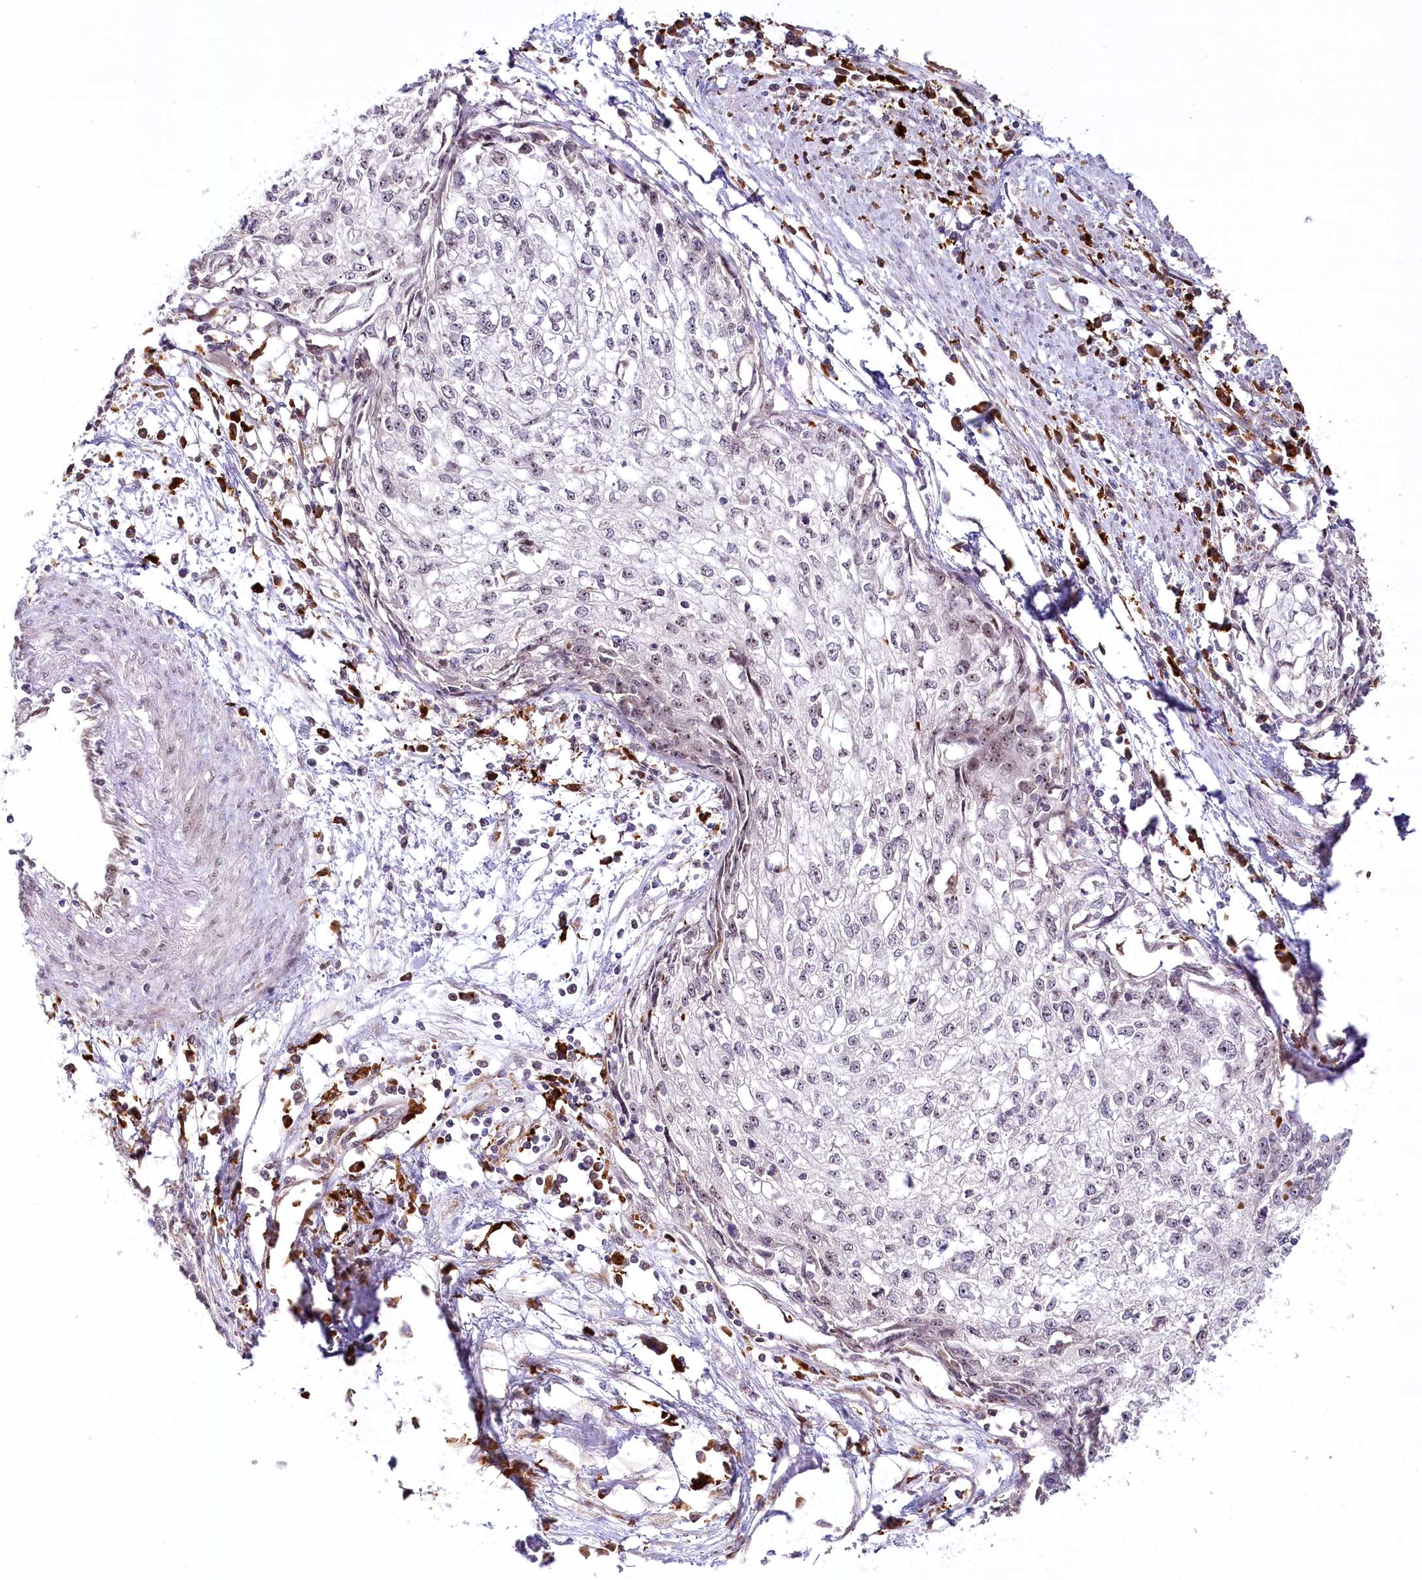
{"staining": {"intensity": "negative", "quantity": "none", "location": "none"}, "tissue": "cervical cancer", "cell_type": "Tumor cells", "image_type": "cancer", "snomed": [{"axis": "morphology", "description": "Squamous cell carcinoma, NOS"}, {"axis": "topography", "description": "Cervix"}], "caption": "Immunohistochemistry of human cervical cancer (squamous cell carcinoma) exhibits no positivity in tumor cells. Nuclei are stained in blue.", "gene": "WDR36", "patient": {"sex": "female", "age": 57}}